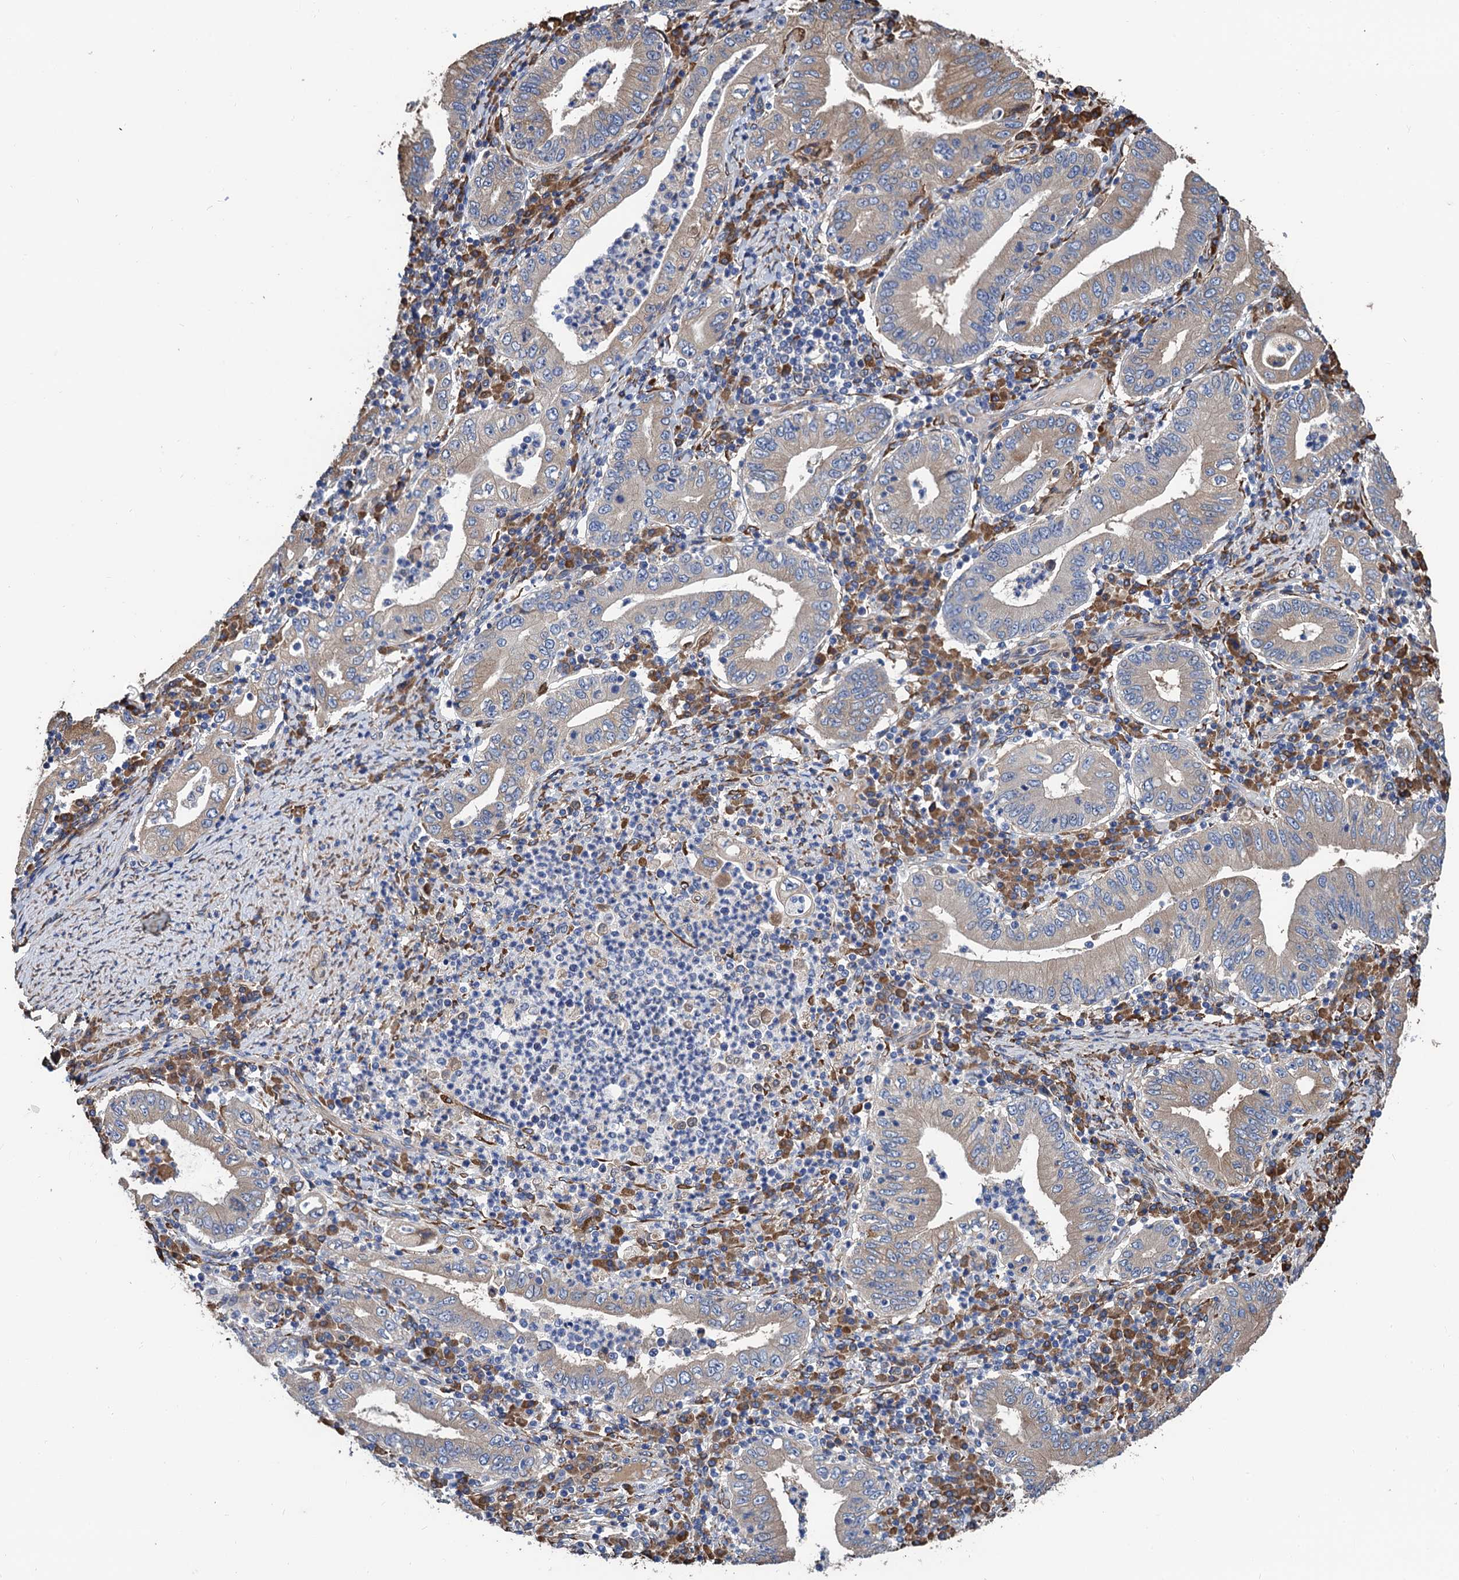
{"staining": {"intensity": "weak", "quantity": "<25%", "location": "cytoplasmic/membranous"}, "tissue": "stomach cancer", "cell_type": "Tumor cells", "image_type": "cancer", "snomed": [{"axis": "morphology", "description": "Normal tissue, NOS"}, {"axis": "morphology", "description": "Adenocarcinoma, NOS"}, {"axis": "topography", "description": "Esophagus"}, {"axis": "topography", "description": "Stomach, upper"}, {"axis": "topography", "description": "Peripheral nerve tissue"}], "caption": "Immunohistochemical staining of human stomach adenocarcinoma reveals no significant staining in tumor cells.", "gene": "CNNM1", "patient": {"sex": "male", "age": 62}}